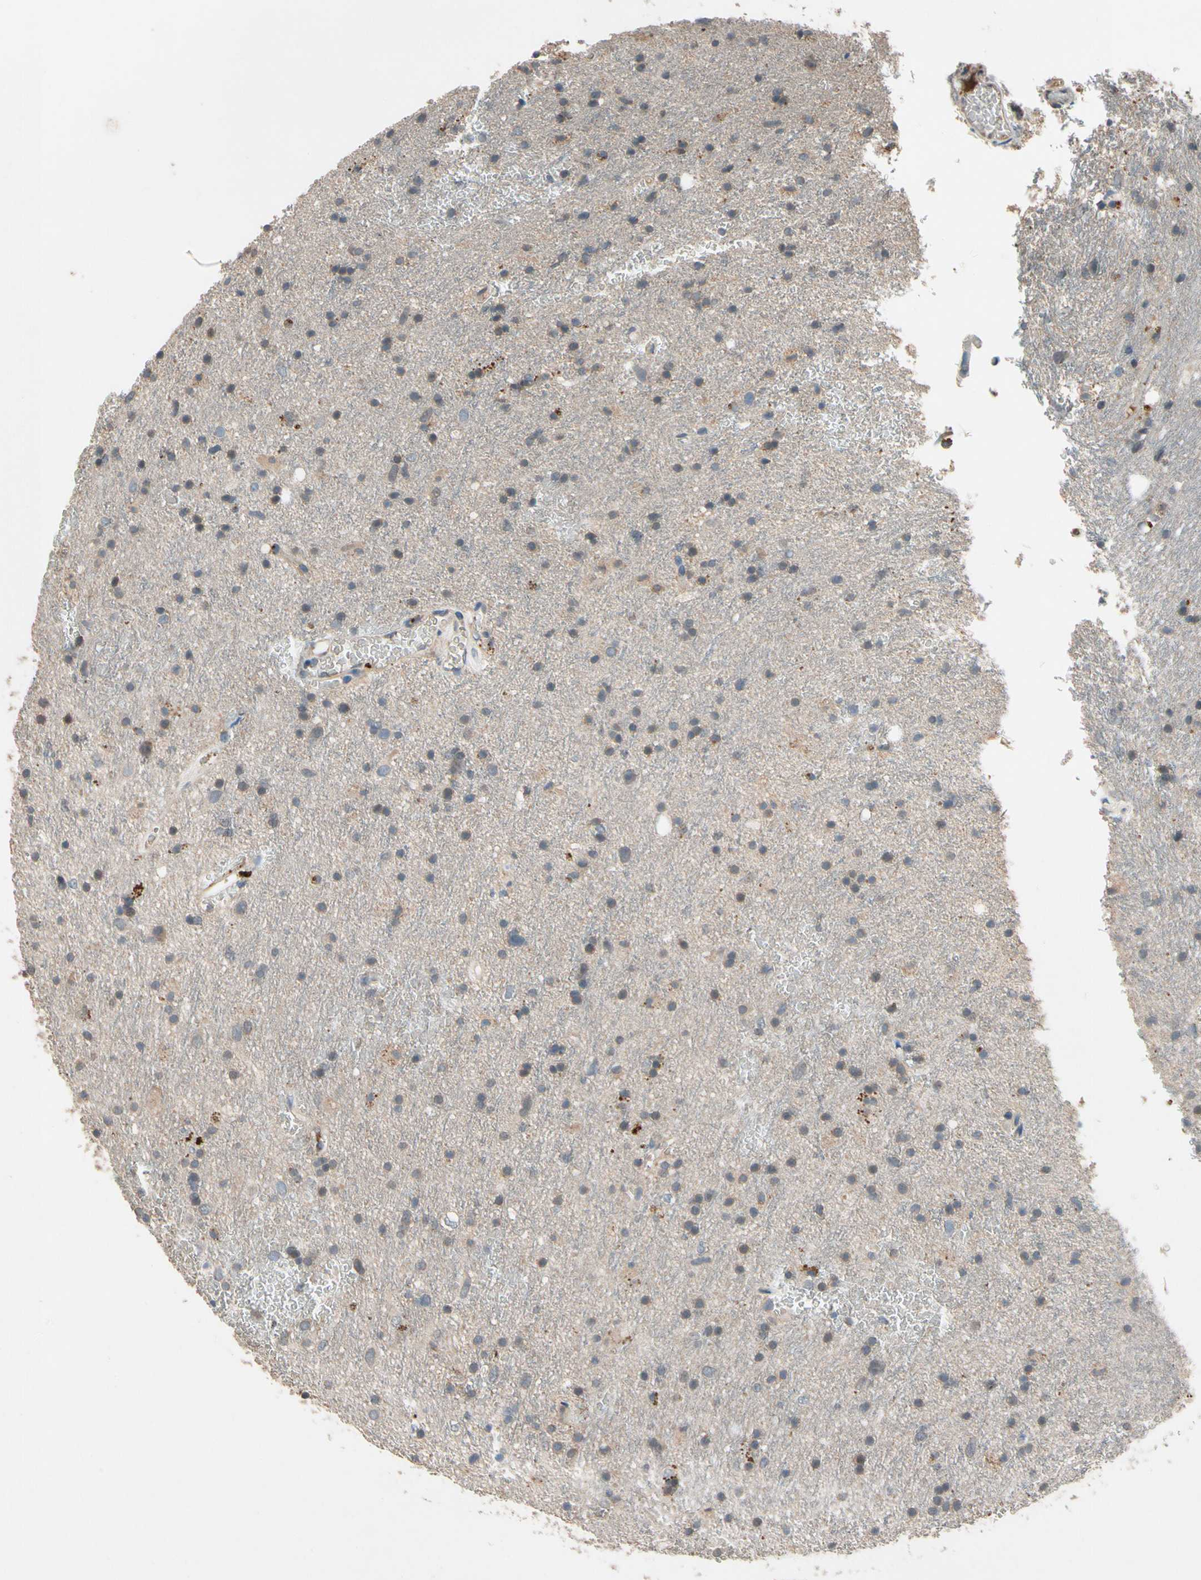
{"staining": {"intensity": "weak", "quantity": "25%-75%", "location": "cytoplasmic/membranous"}, "tissue": "glioma", "cell_type": "Tumor cells", "image_type": "cancer", "snomed": [{"axis": "morphology", "description": "Glioma, malignant, Low grade"}, {"axis": "topography", "description": "Brain"}], "caption": "Malignant low-grade glioma stained with DAB immunohistochemistry shows low levels of weak cytoplasmic/membranous staining in about 25%-75% of tumor cells.", "gene": "IL1RL1", "patient": {"sex": "male", "age": 77}}